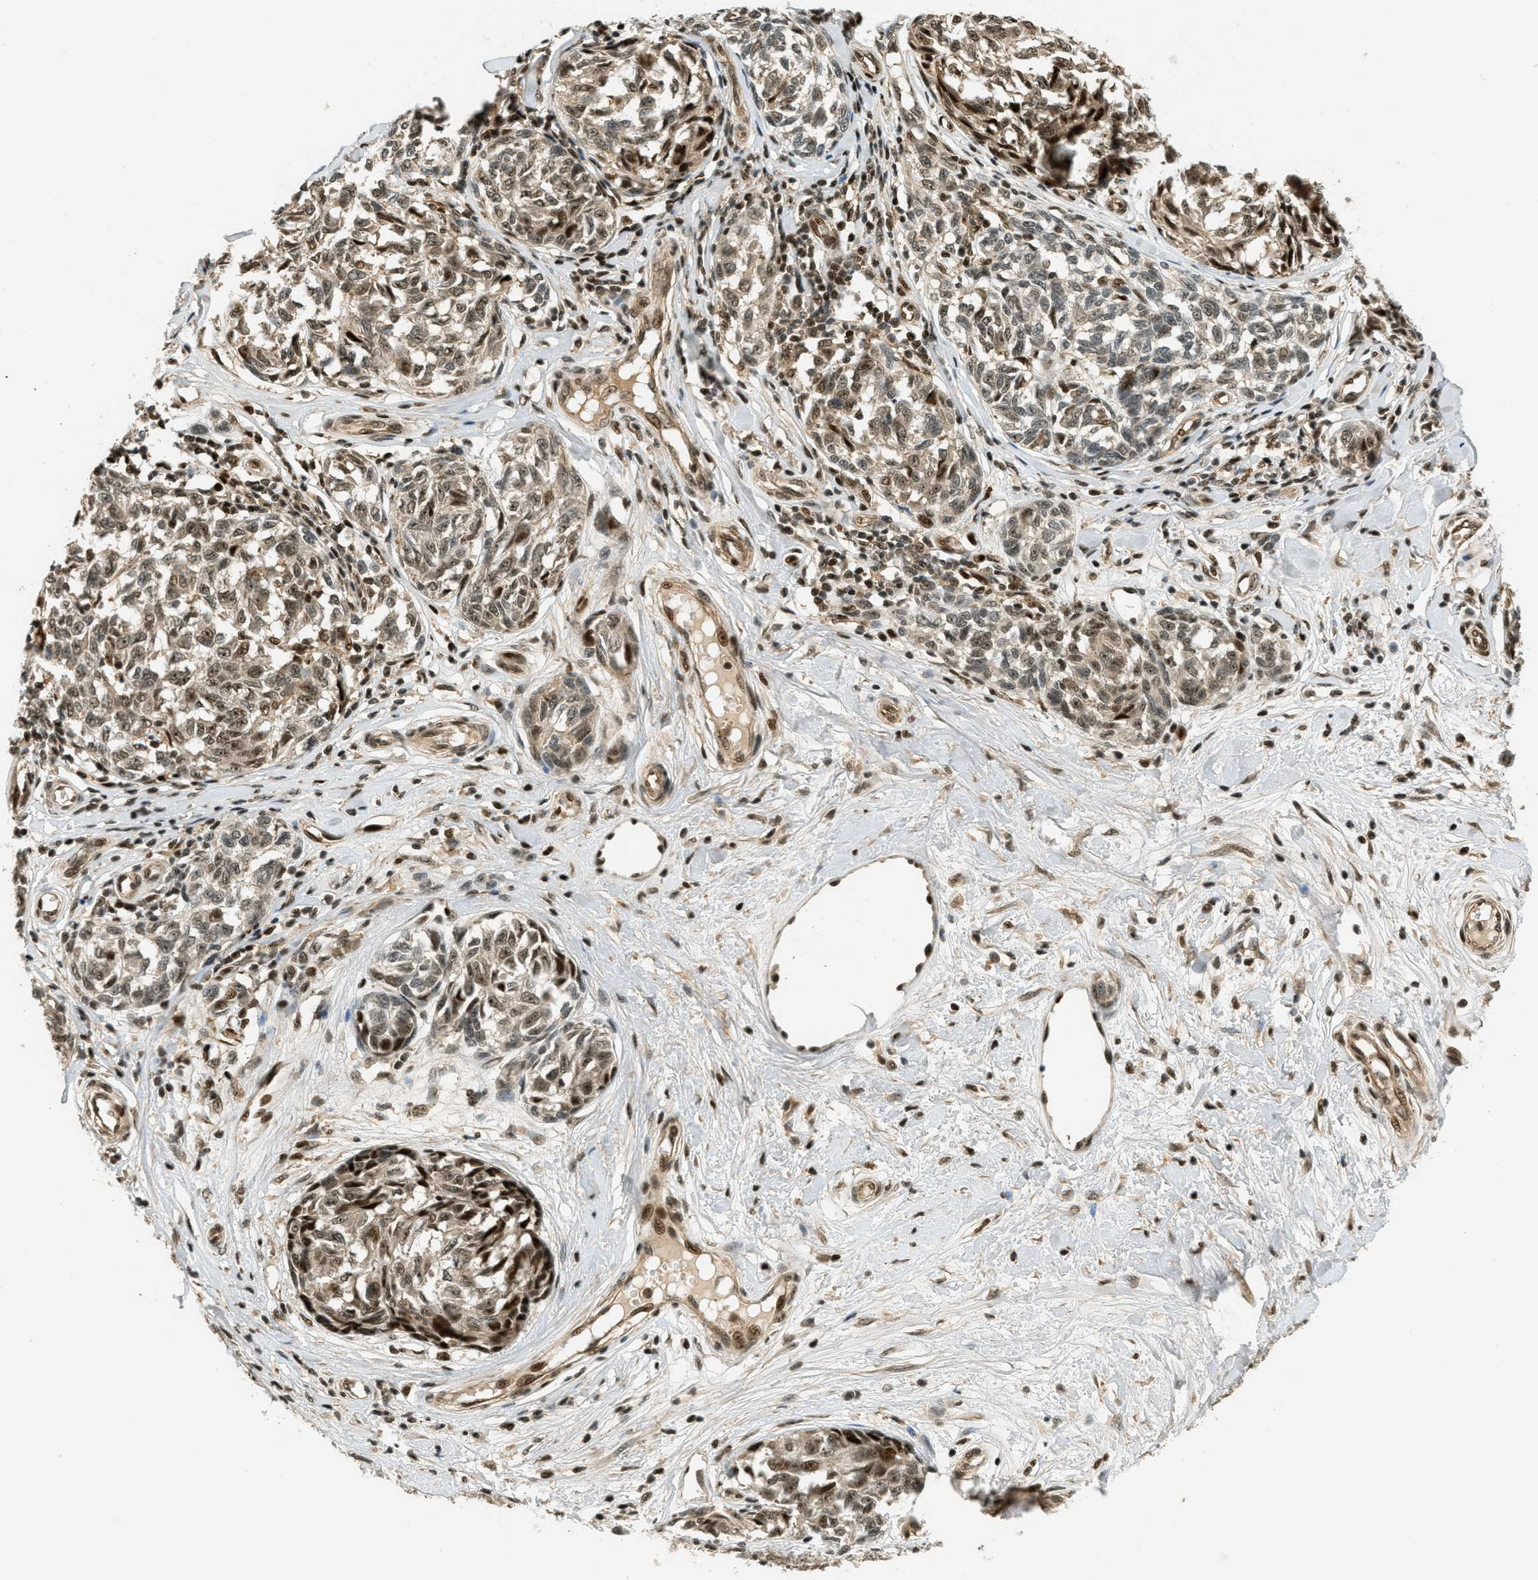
{"staining": {"intensity": "moderate", "quantity": ">75%", "location": "nuclear"}, "tissue": "melanoma", "cell_type": "Tumor cells", "image_type": "cancer", "snomed": [{"axis": "morphology", "description": "Malignant melanoma, NOS"}, {"axis": "topography", "description": "Skin"}], "caption": "Human malignant melanoma stained with a brown dye demonstrates moderate nuclear positive positivity in approximately >75% of tumor cells.", "gene": "FOXM1", "patient": {"sex": "female", "age": 64}}